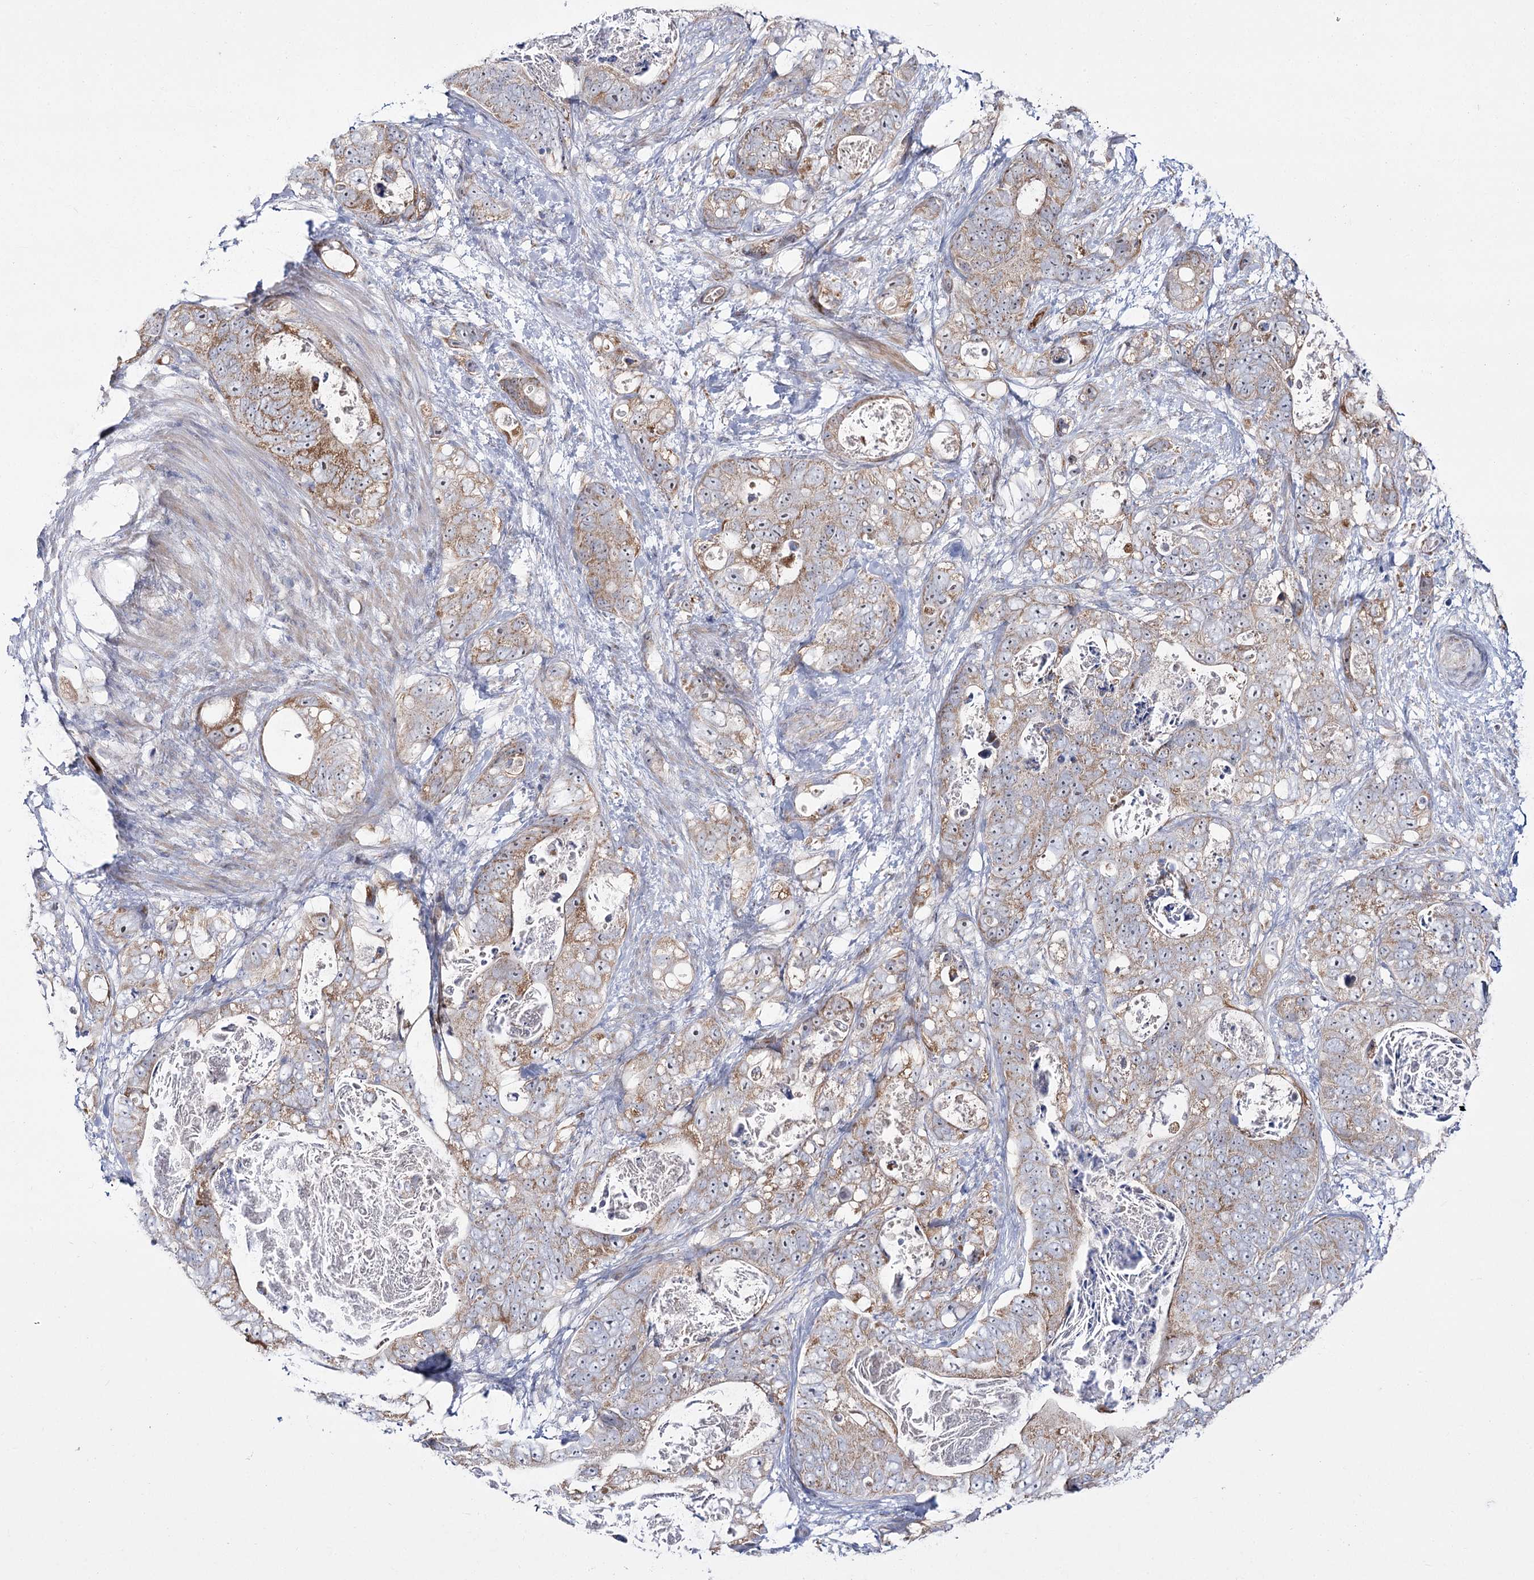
{"staining": {"intensity": "moderate", "quantity": ">75%", "location": "cytoplasmic/membranous"}, "tissue": "stomach cancer", "cell_type": "Tumor cells", "image_type": "cancer", "snomed": [{"axis": "morphology", "description": "Normal tissue, NOS"}, {"axis": "morphology", "description": "Adenocarcinoma, NOS"}, {"axis": "topography", "description": "Stomach"}], "caption": "Stomach cancer (adenocarcinoma) stained for a protein (brown) reveals moderate cytoplasmic/membranous positive staining in about >75% of tumor cells.", "gene": "NADK2", "patient": {"sex": "female", "age": 89}}